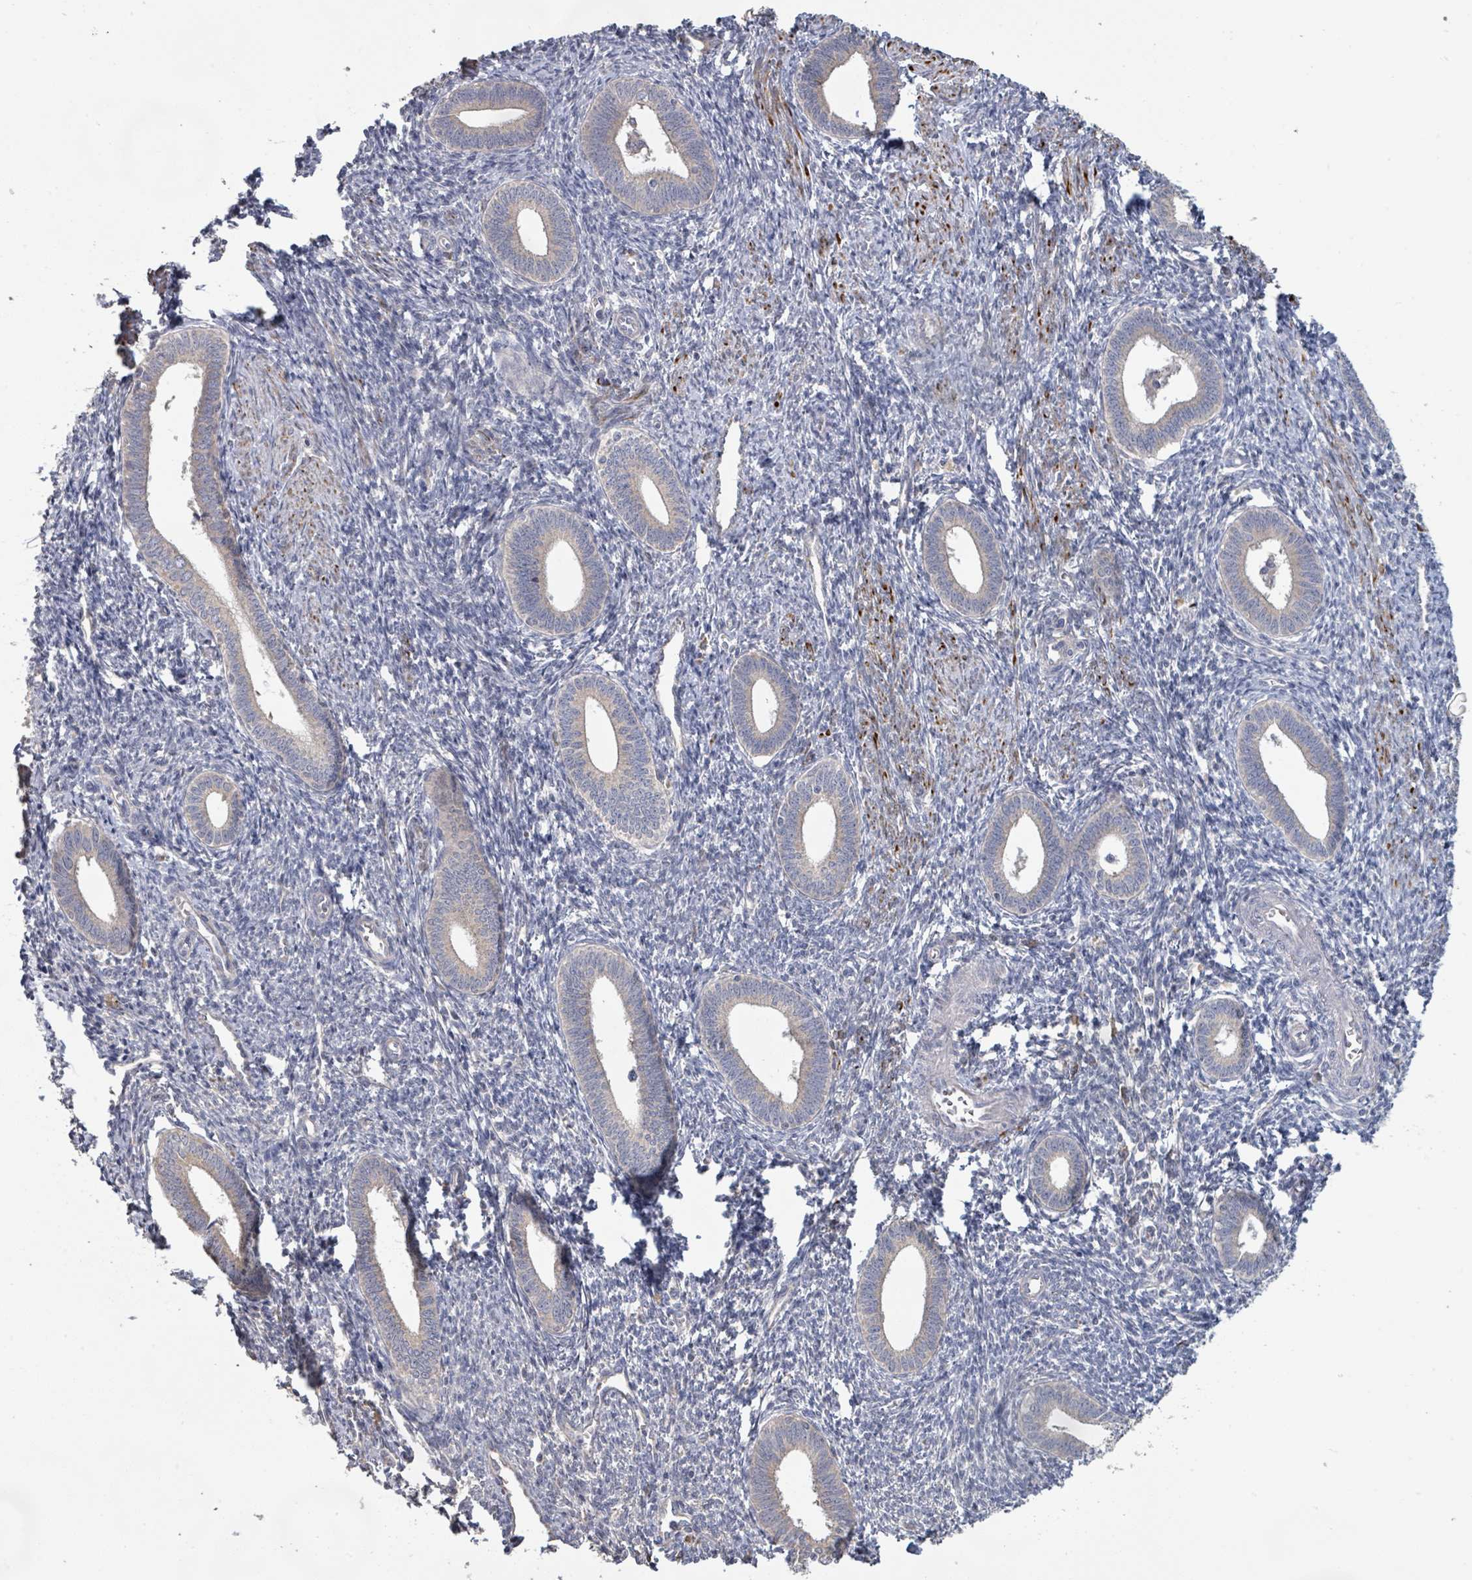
{"staining": {"intensity": "negative", "quantity": "none", "location": "none"}, "tissue": "endometrium", "cell_type": "Cells in endometrial stroma", "image_type": "normal", "snomed": [{"axis": "morphology", "description": "Normal tissue, NOS"}, {"axis": "topography", "description": "Endometrium"}], "caption": "A high-resolution image shows IHC staining of normal endometrium, which exhibits no significant positivity in cells in endometrial stroma.", "gene": "KCNS2", "patient": {"sex": "female", "age": 41}}